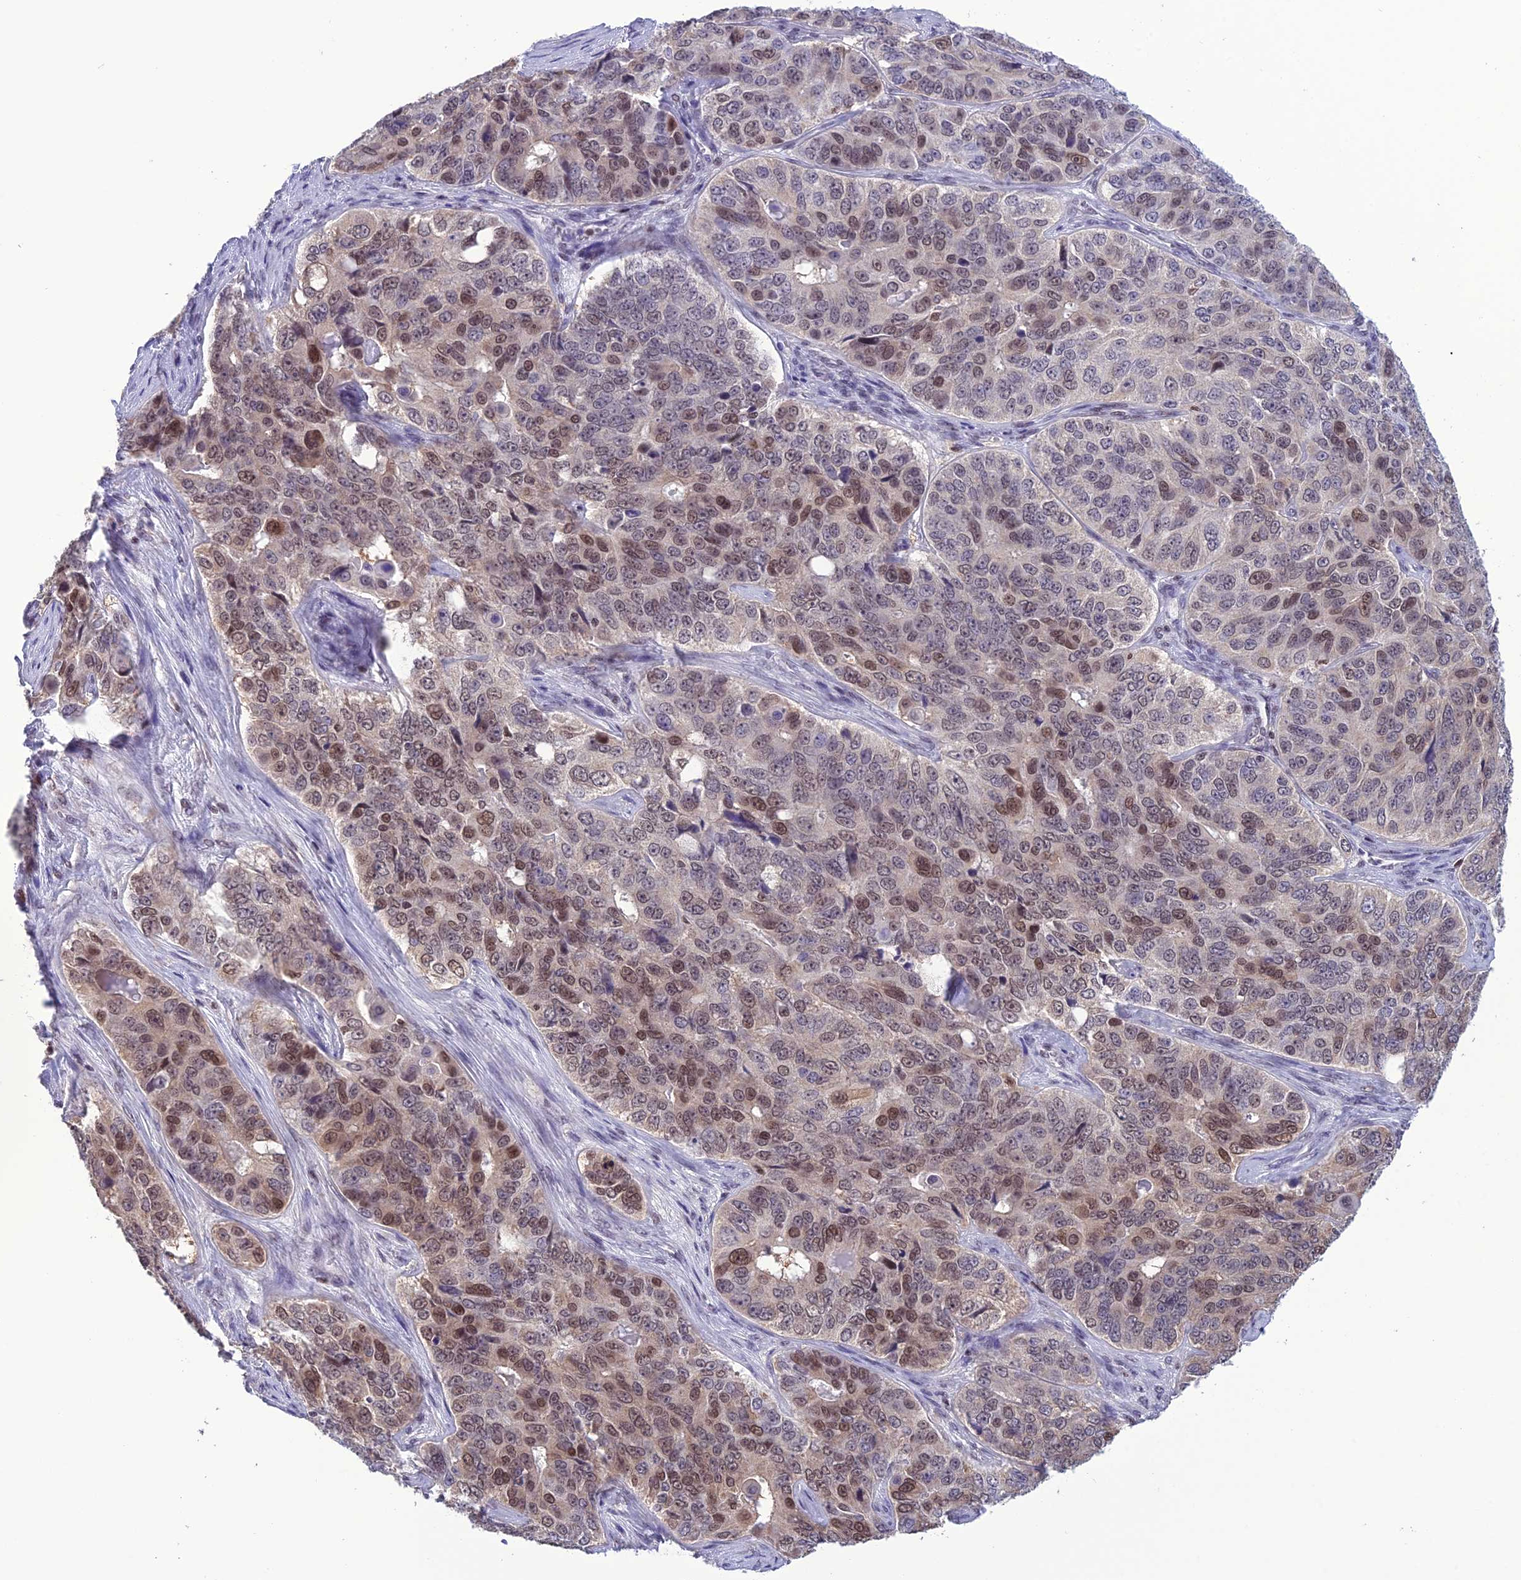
{"staining": {"intensity": "moderate", "quantity": "25%-75%", "location": "nuclear"}, "tissue": "ovarian cancer", "cell_type": "Tumor cells", "image_type": "cancer", "snomed": [{"axis": "morphology", "description": "Carcinoma, endometroid"}, {"axis": "topography", "description": "Ovary"}], "caption": "This is a histology image of immunohistochemistry (IHC) staining of ovarian cancer (endometroid carcinoma), which shows moderate expression in the nuclear of tumor cells.", "gene": "MIS12", "patient": {"sex": "female", "age": 51}}